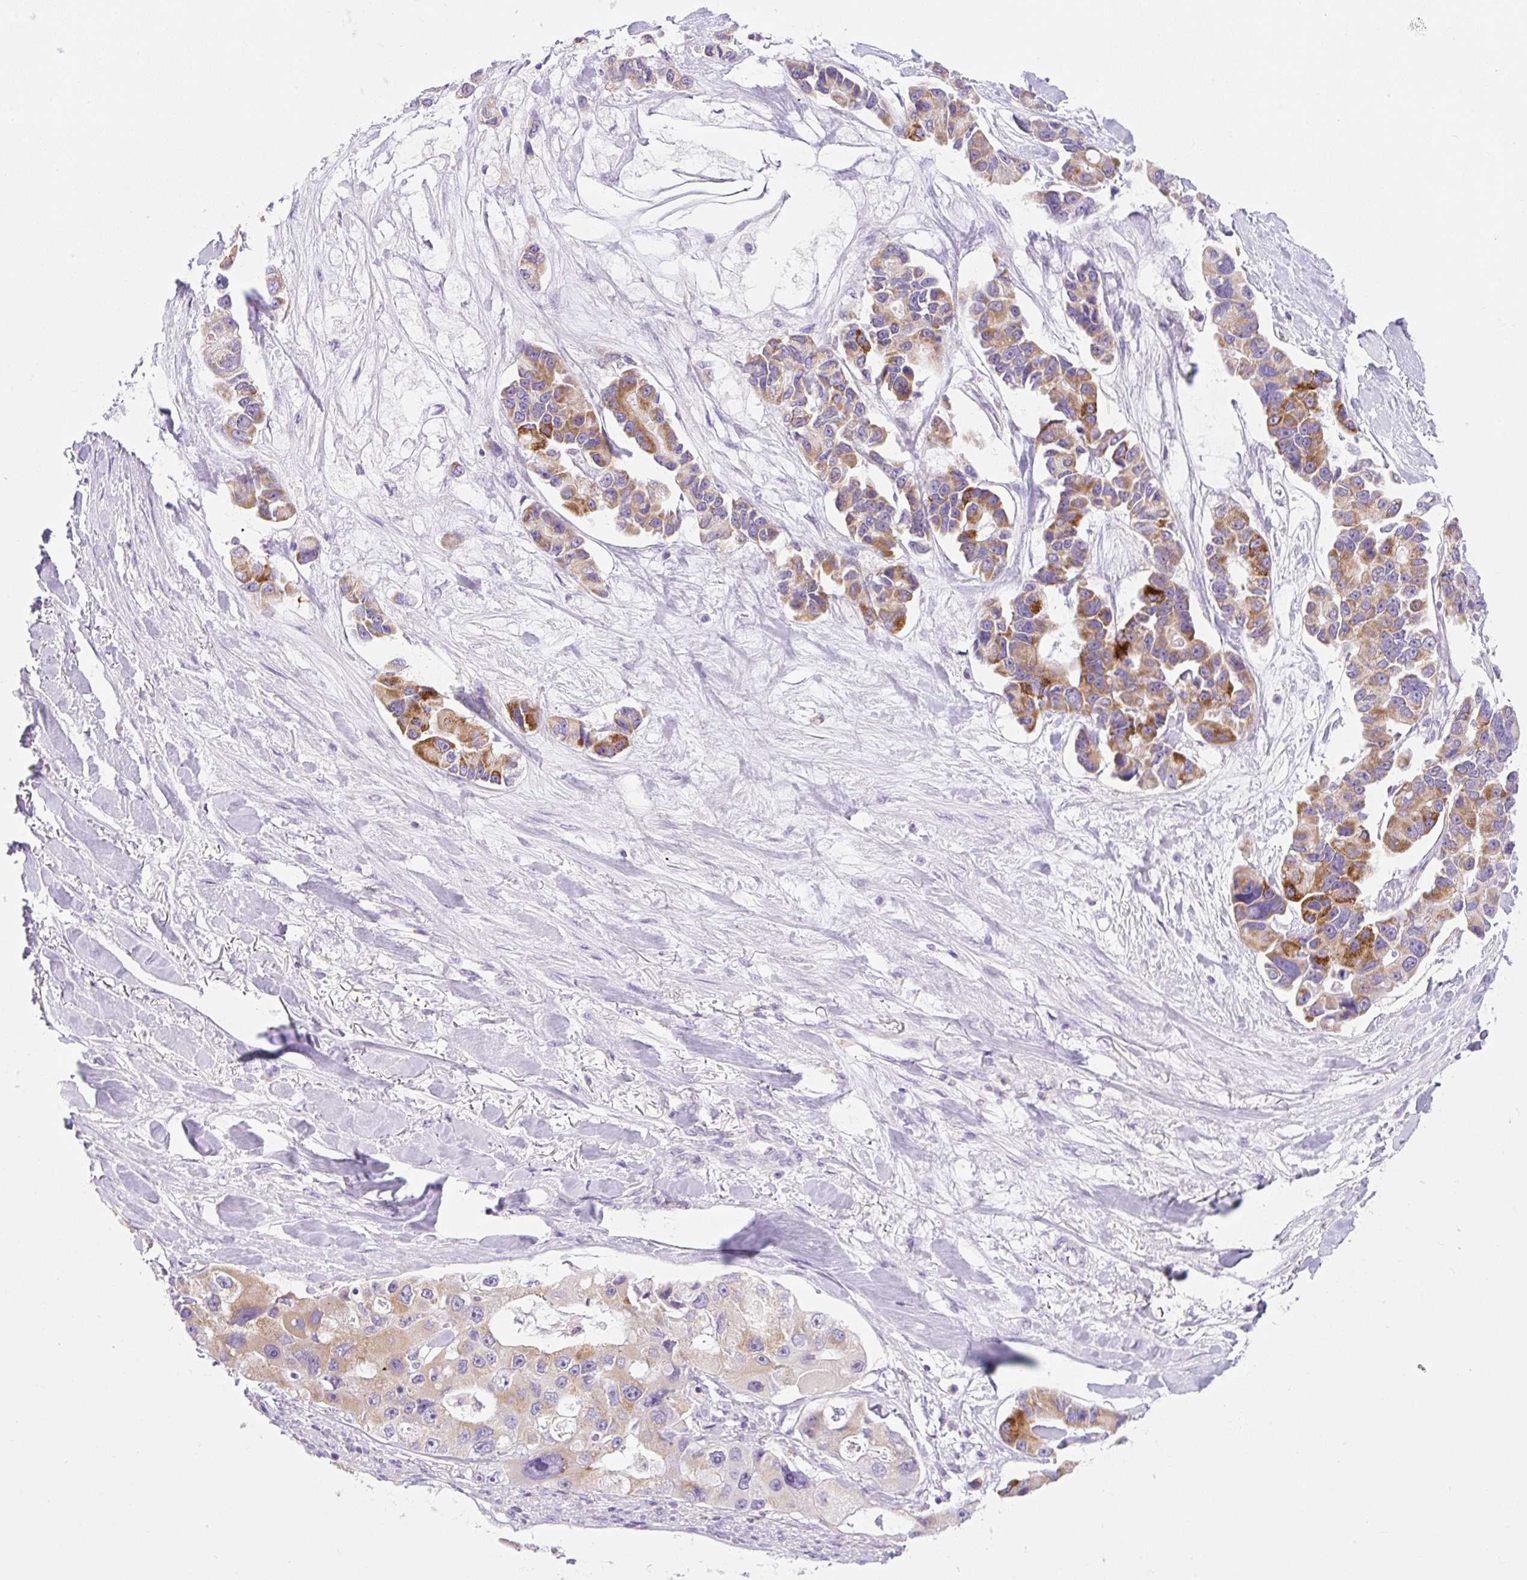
{"staining": {"intensity": "moderate", "quantity": ">75%", "location": "cytoplasmic/membranous"}, "tissue": "lung cancer", "cell_type": "Tumor cells", "image_type": "cancer", "snomed": [{"axis": "morphology", "description": "Adenocarcinoma, NOS"}, {"axis": "topography", "description": "Lung"}], "caption": "Lung cancer (adenocarcinoma) tissue reveals moderate cytoplasmic/membranous expression in approximately >75% of tumor cells (DAB IHC, brown staining for protein, blue staining for nuclei).", "gene": "FOCAD", "patient": {"sex": "female", "age": 54}}